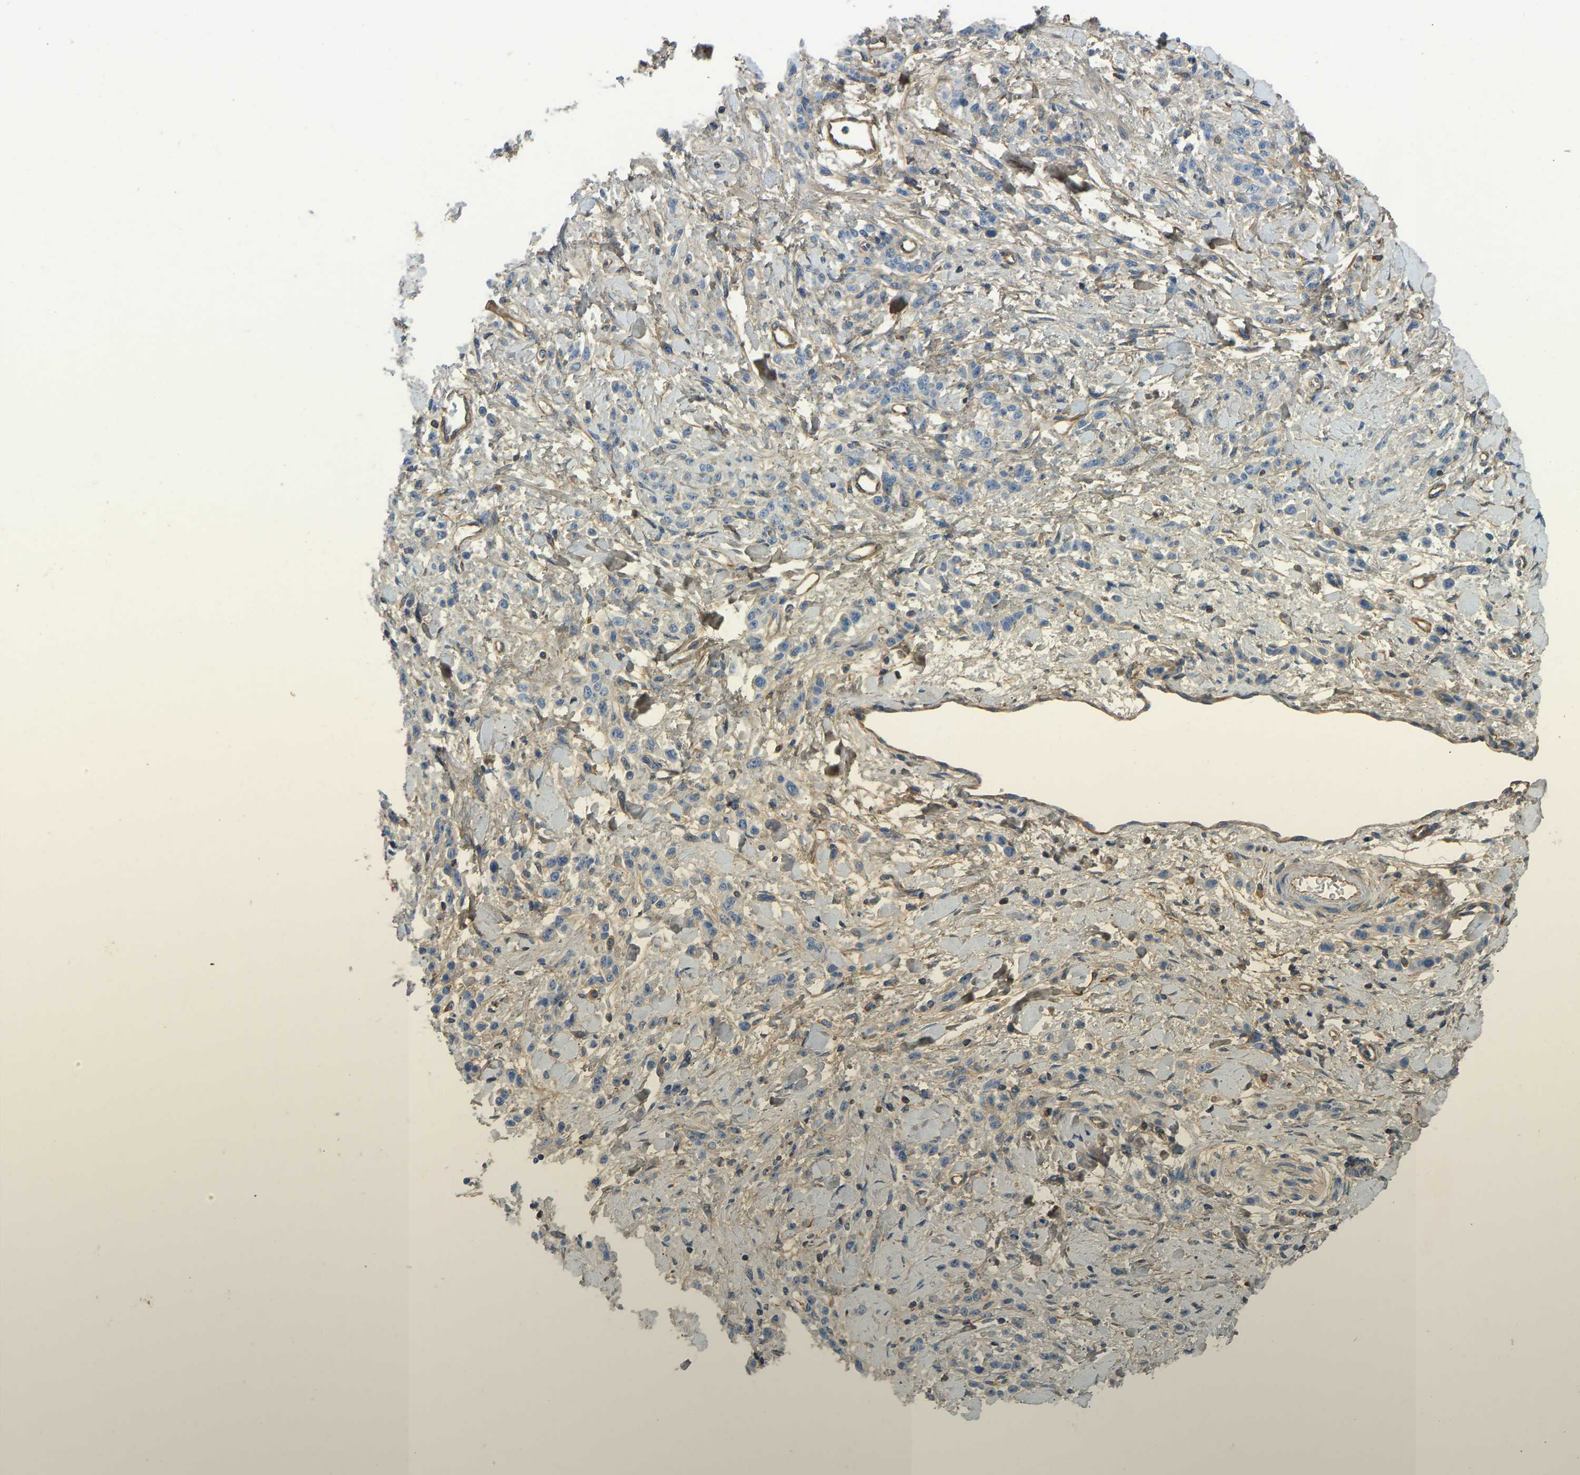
{"staining": {"intensity": "negative", "quantity": "none", "location": "none"}, "tissue": "stomach cancer", "cell_type": "Tumor cells", "image_type": "cancer", "snomed": [{"axis": "morphology", "description": "Normal tissue, NOS"}, {"axis": "morphology", "description": "Adenocarcinoma, NOS"}, {"axis": "topography", "description": "Stomach"}], "caption": "Immunohistochemical staining of human stomach cancer (adenocarcinoma) displays no significant staining in tumor cells.", "gene": "TECTA", "patient": {"sex": "male", "age": 82}}